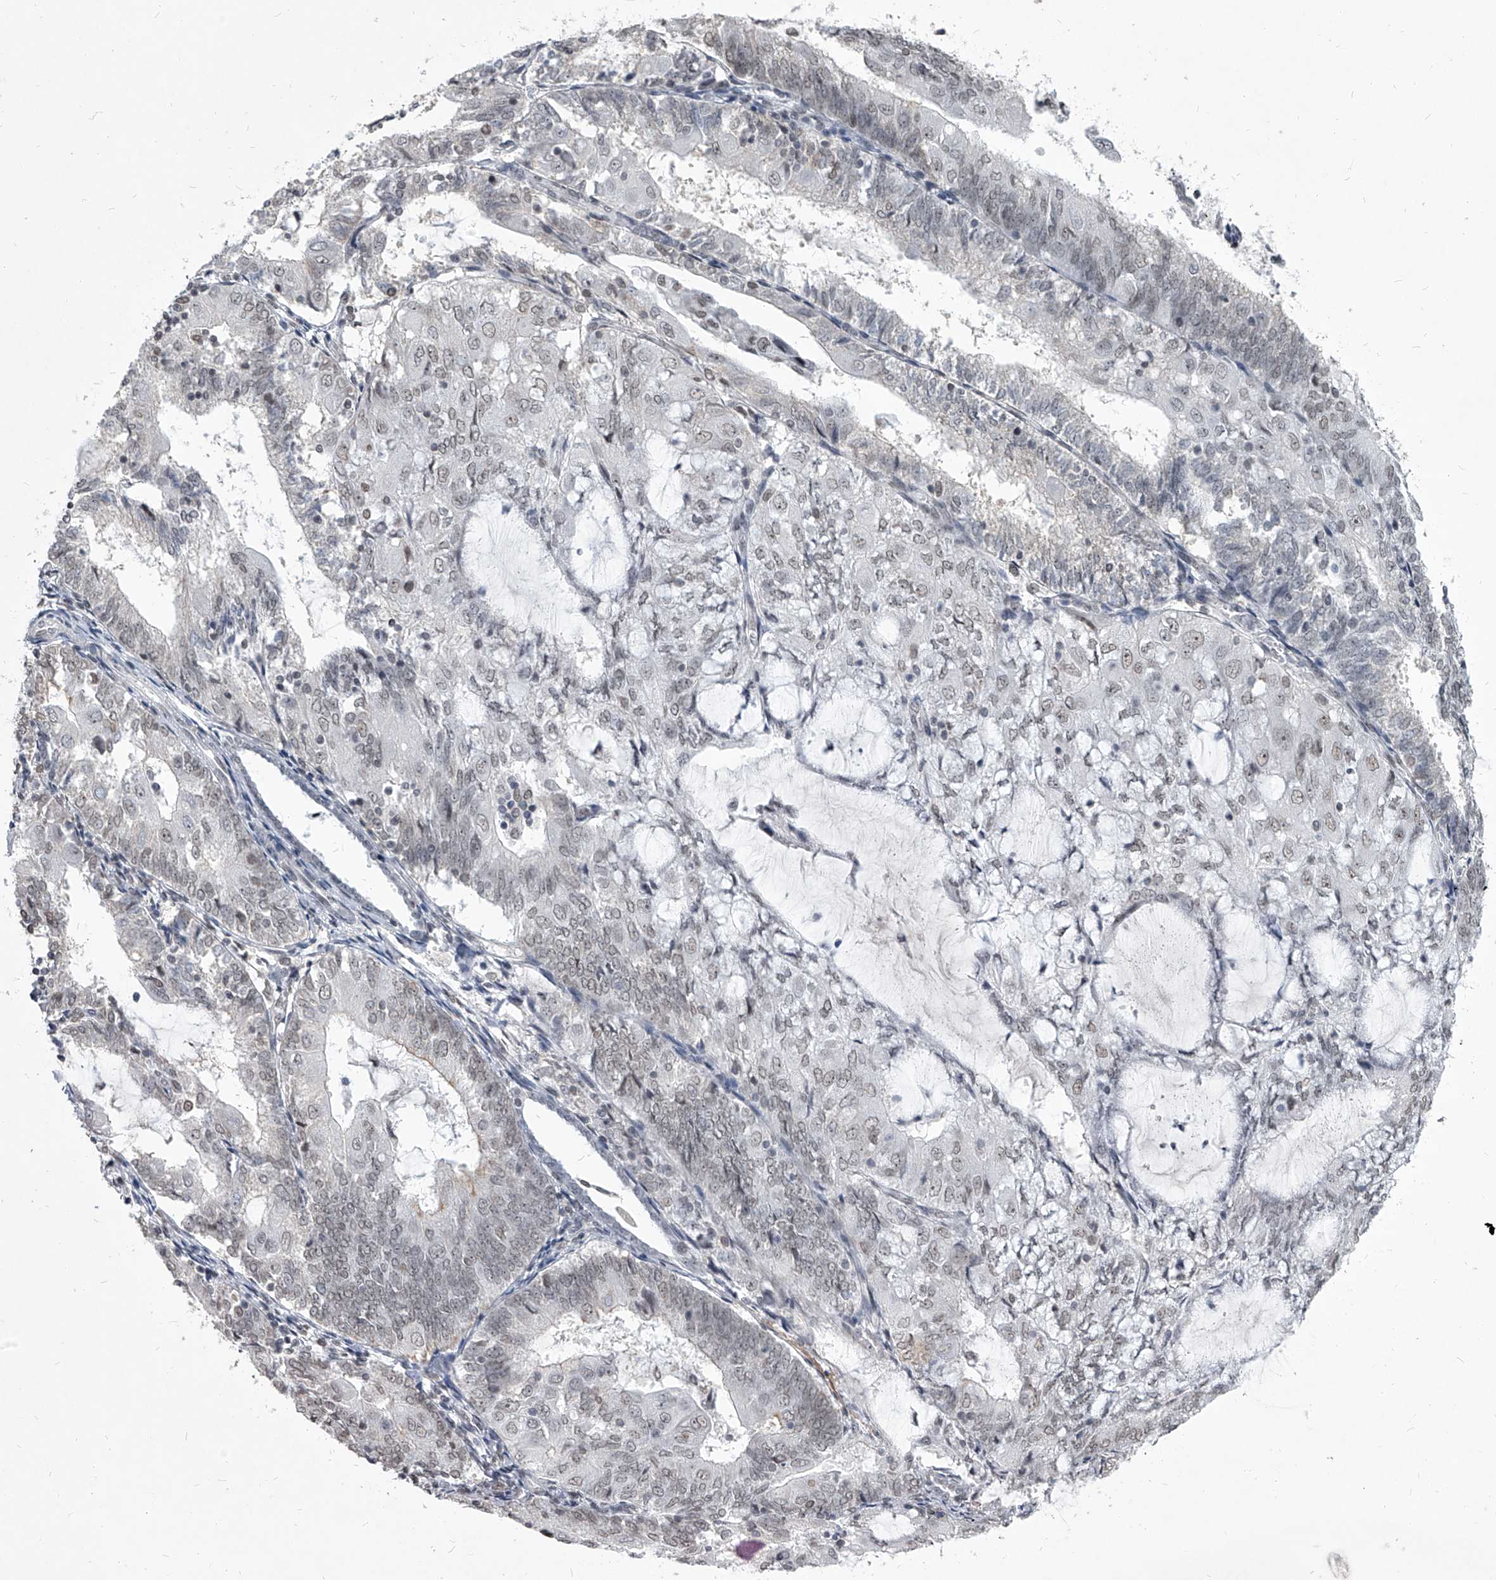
{"staining": {"intensity": "negative", "quantity": "none", "location": "none"}, "tissue": "endometrial cancer", "cell_type": "Tumor cells", "image_type": "cancer", "snomed": [{"axis": "morphology", "description": "Adenocarcinoma, NOS"}, {"axis": "topography", "description": "Endometrium"}], "caption": "High power microscopy micrograph of an immunohistochemistry (IHC) histopathology image of adenocarcinoma (endometrial), revealing no significant staining in tumor cells.", "gene": "PPIL4", "patient": {"sex": "female", "age": 81}}